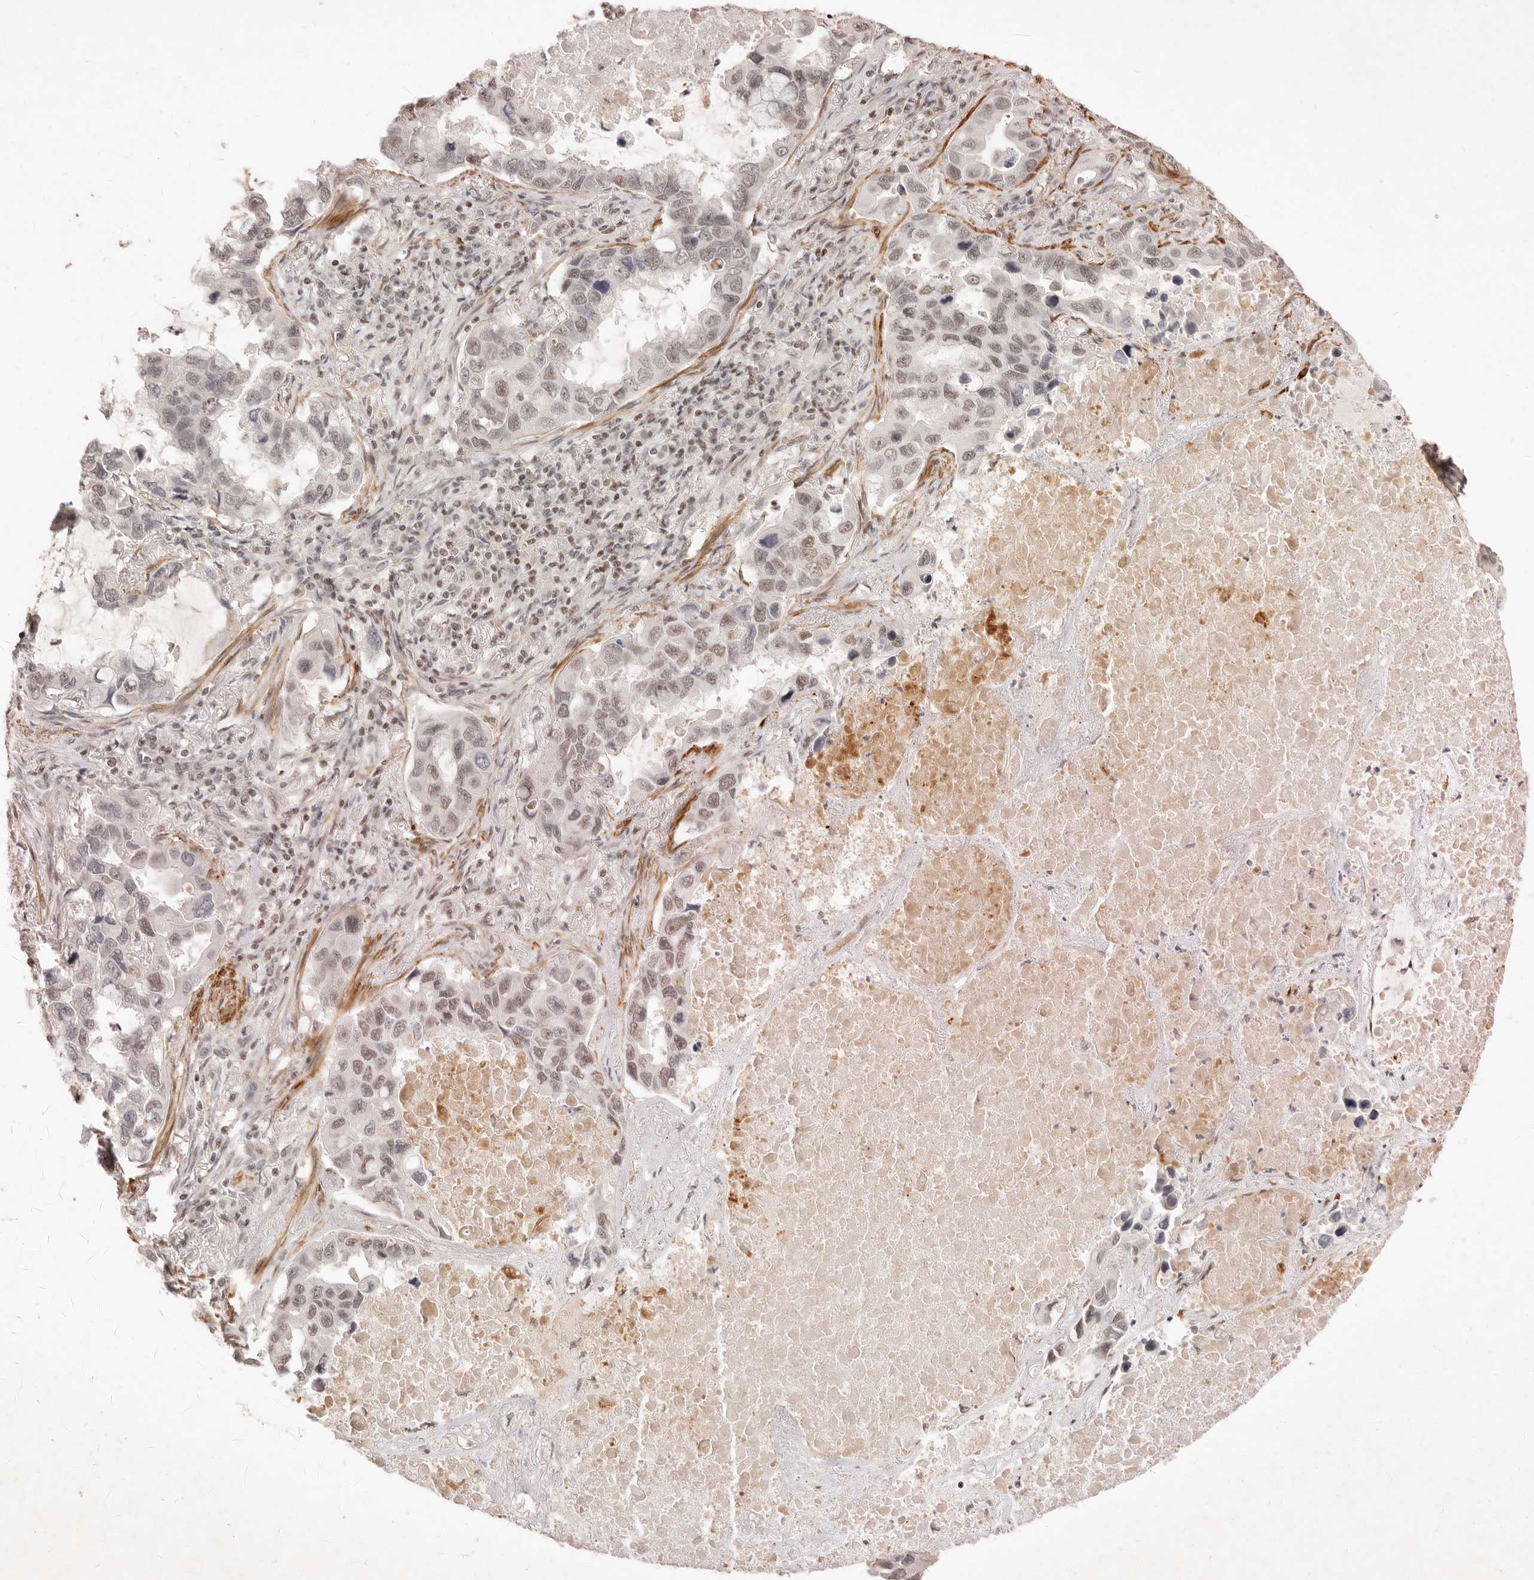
{"staining": {"intensity": "weak", "quantity": "25%-75%", "location": "nuclear"}, "tissue": "lung cancer", "cell_type": "Tumor cells", "image_type": "cancer", "snomed": [{"axis": "morphology", "description": "Adenocarcinoma, NOS"}, {"axis": "topography", "description": "Lung"}], "caption": "Human adenocarcinoma (lung) stained with a brown dye demonstrates weak nuclear positive positivity in approximately 25%-75% of tumor cells.", "gene": "GABPA", "patient": {"sex": "male", "age": 64}}